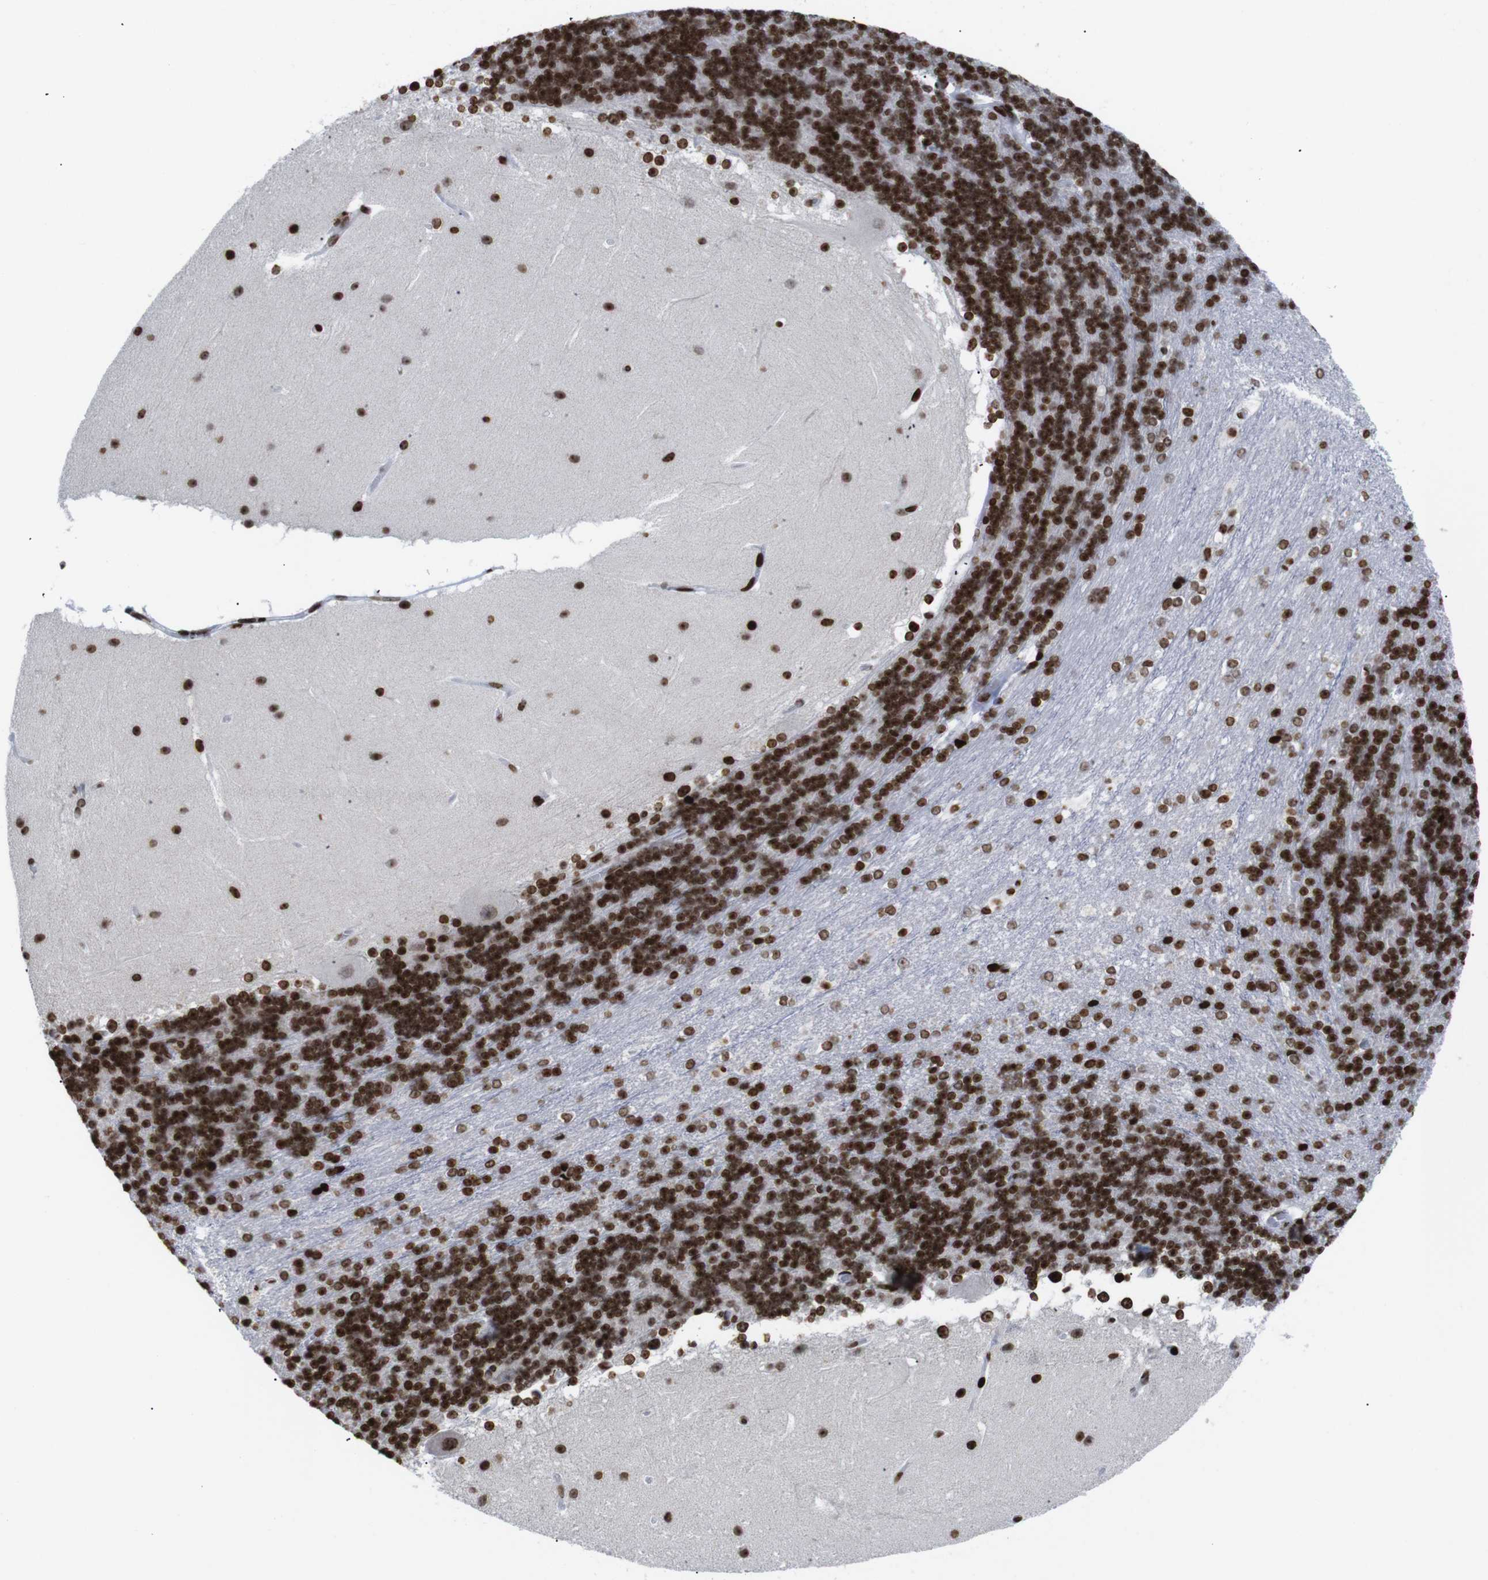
{"staining": {"intensity": "strong", "quantity": ">75%", "location": "nuclear"}, "tissue": "cerebellum", "cell_type": "Cells in granular layer", "image_type": "normal", "snomed": [{"axis": "morphology", "description": "Normal tissue, NOS"}, {"axis": "topography", "description": "Cerebellum"}], "caption": "Immunohistochemical staining of normal human cerebellum exhibits high levels of strong nuclear expression in about >75% of cells in granular layer. (DAB (3,3'-diaminobenzidine) IHC with brightfield microscopy, high magnification).", "gene": "H1", "patient": {"sex": "female", "age": 19}}